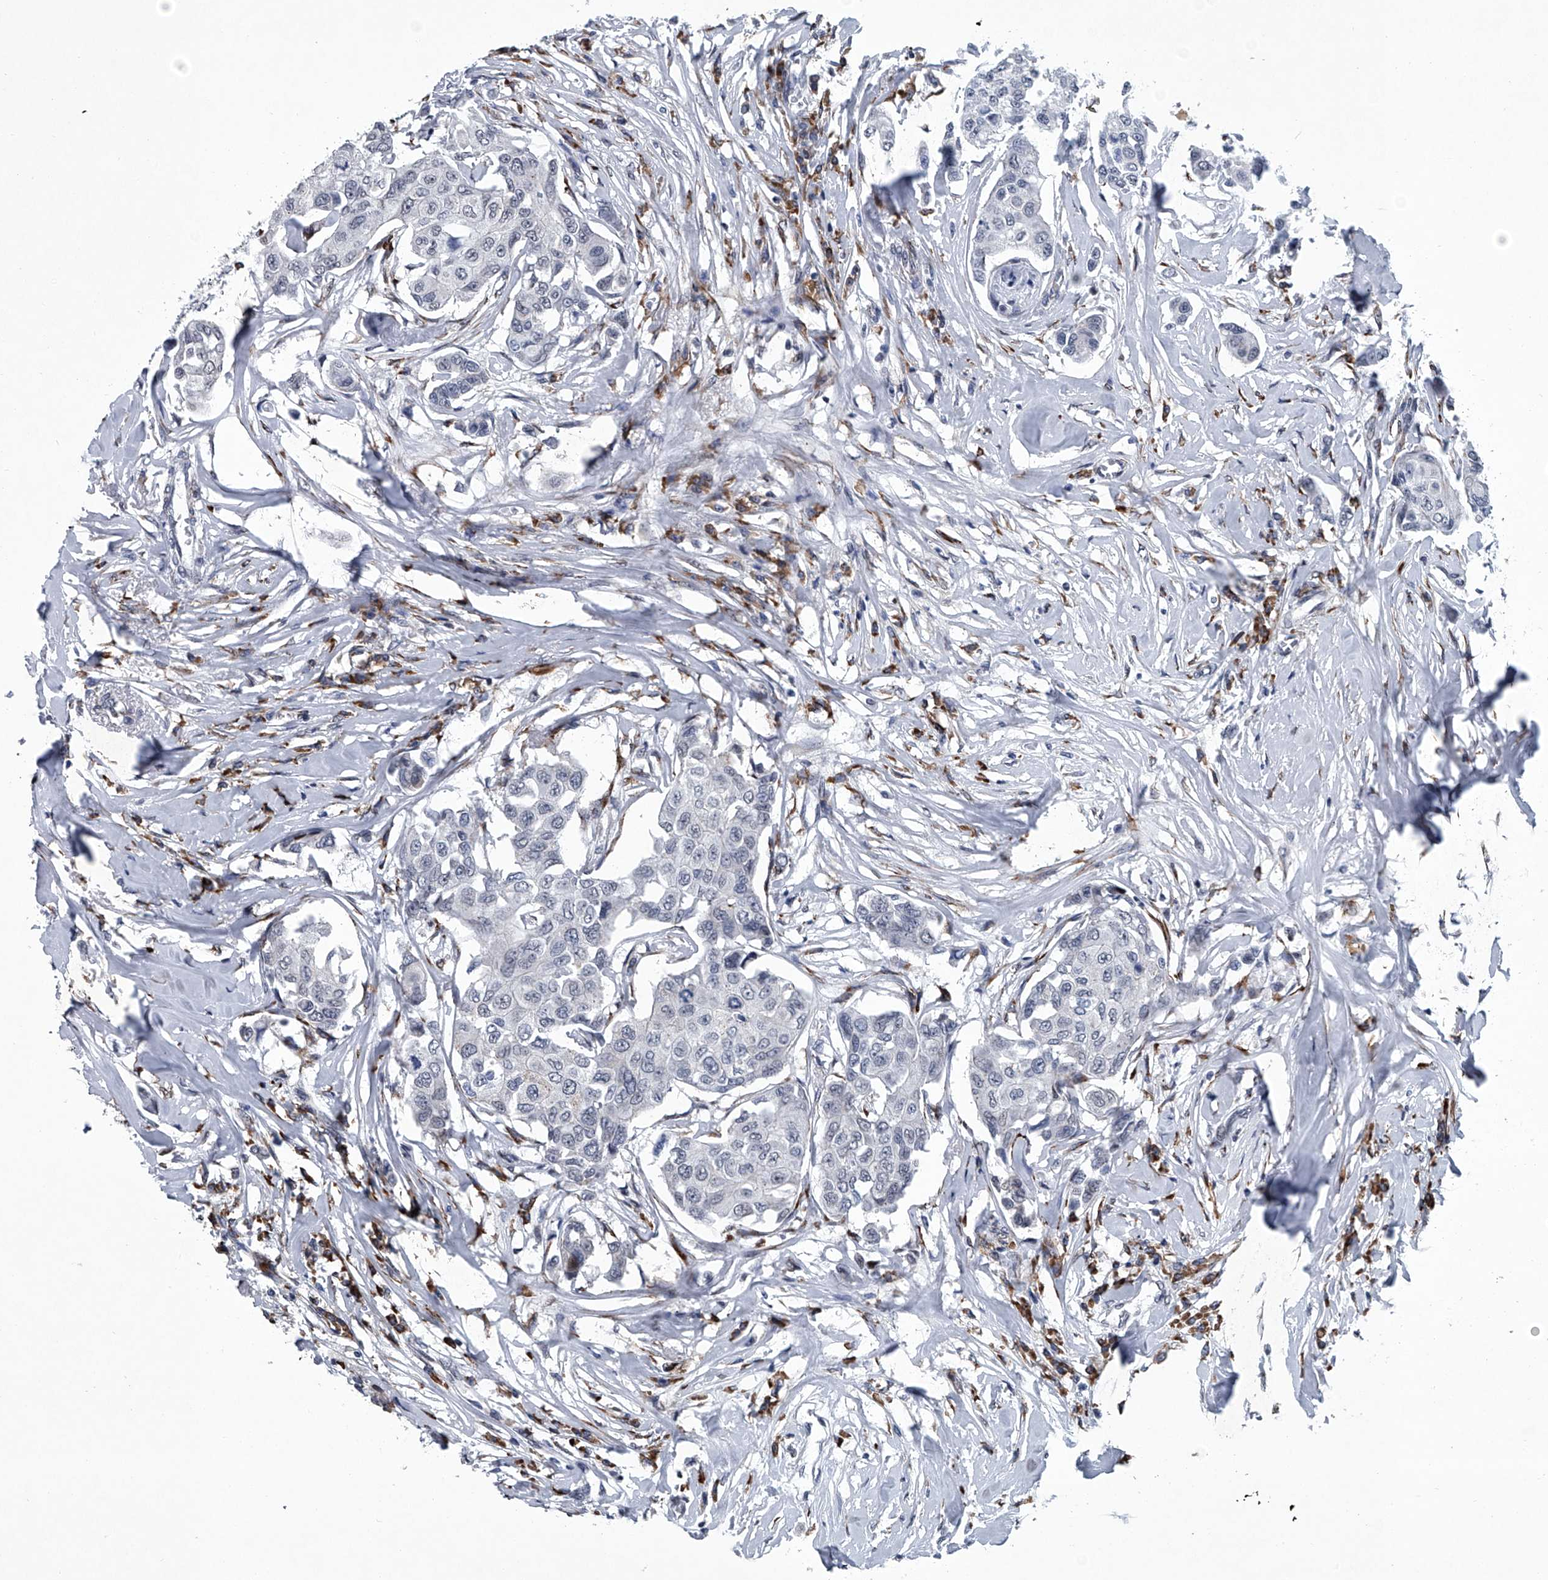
{"staining": {"intensity": "negative", "quantity": "none", "location": "none"}, "tissue": "breast cancer", "cell_type": "Tumor cells", "image_type": "cancer", "snomed": [{"axis": "morphology", "description": "Duct carcinoma"}, {"axis": "topography", "description": "Breast"}], "caption": "Immunohistochemistry (IHC) histopathology image of neoplastic tissue: breast cancer stained with DAB (3,3'-diaminobenzidine) exhibits no significant protein staining in tumor cells. (DAB (3,3'-diaminobenzidine) IHC visualized using brightfield microscopy, high magnification).", "gene": "PPP2R5D", "patient": {"sex": "female", "age": 80}}